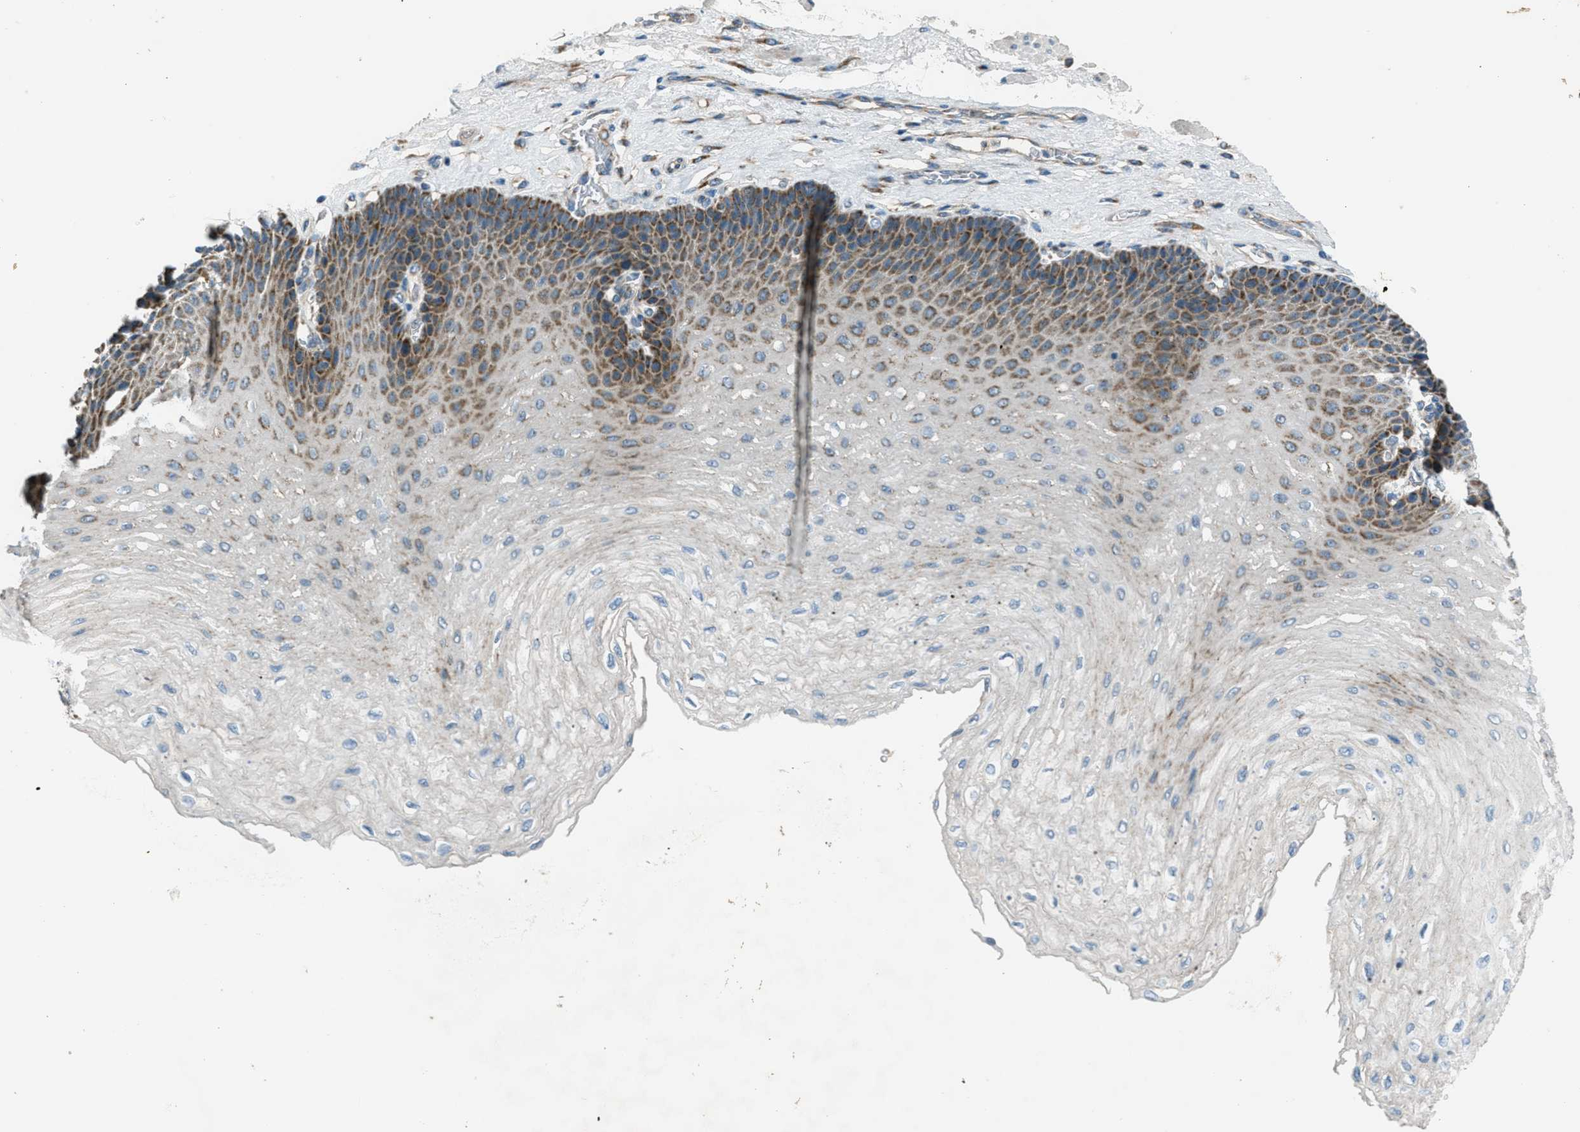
{"staining": {"intensity": "moderate", "quantity": "25%-75%", "location": "cytoplasmic/membranous"}, "tissue": "esophagus", "cell_type": "Squamous epithelial cells", "image_type": "normal", "snomed": [{"axis": "morphology", "description": "Normal tissue, NOS"}, {"axis": "topography", "description": "Esophagus"}], "caption": "Approximately 25%-75% of squamous epithelial cells in normal esophagus demonstrate moderate cytoplasmic/membranous protein staining as visualized by brown immunohistochemical staining.", "gene": "BCKDK", "patient": {"sex": "female", "age": 72}}